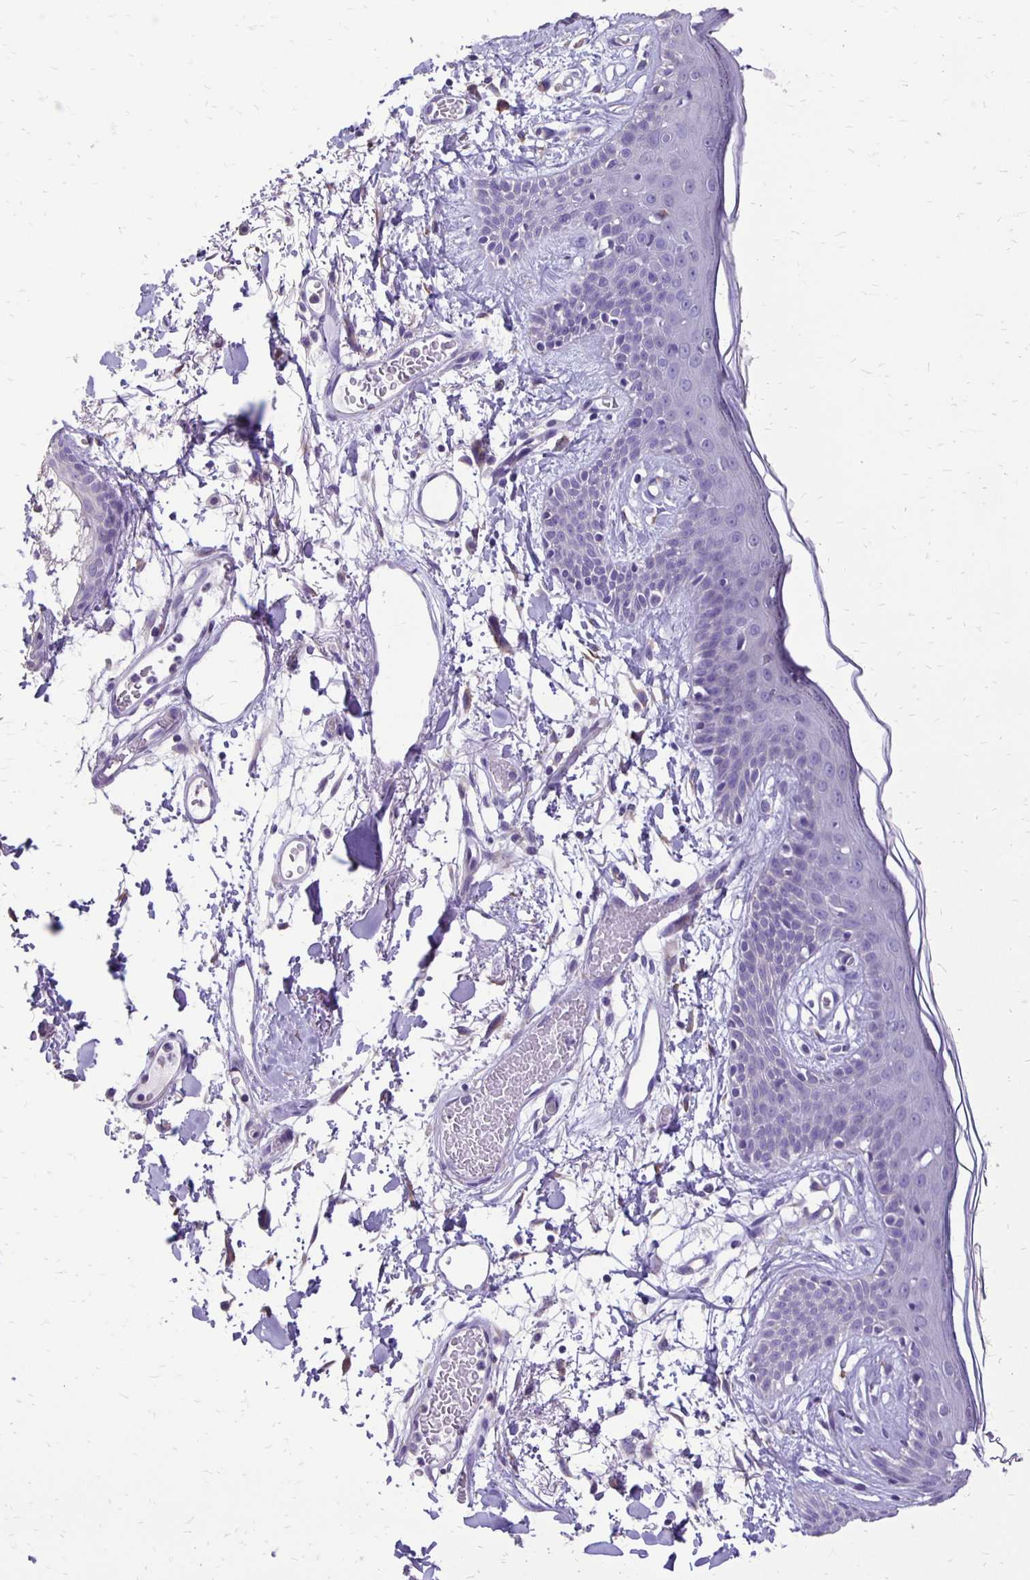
{"staining": {"intensity": "negative", "quantity": "none", "location": "none"}, "tissue": "skin", "cell_type": "Fibroblasts", "image_type": "normal", "snomed": [{"axis": "morphology", "description": "Normal tissue, NOS"}, {"axis": "topography", "description": "Skin"}], "caption": "IHC image of normal skin stained for a protein (brown), which reveals no positivity in fibroblasts.", "gene": "ANKRD45", "patient": {"sex": "male", "age": 79}}